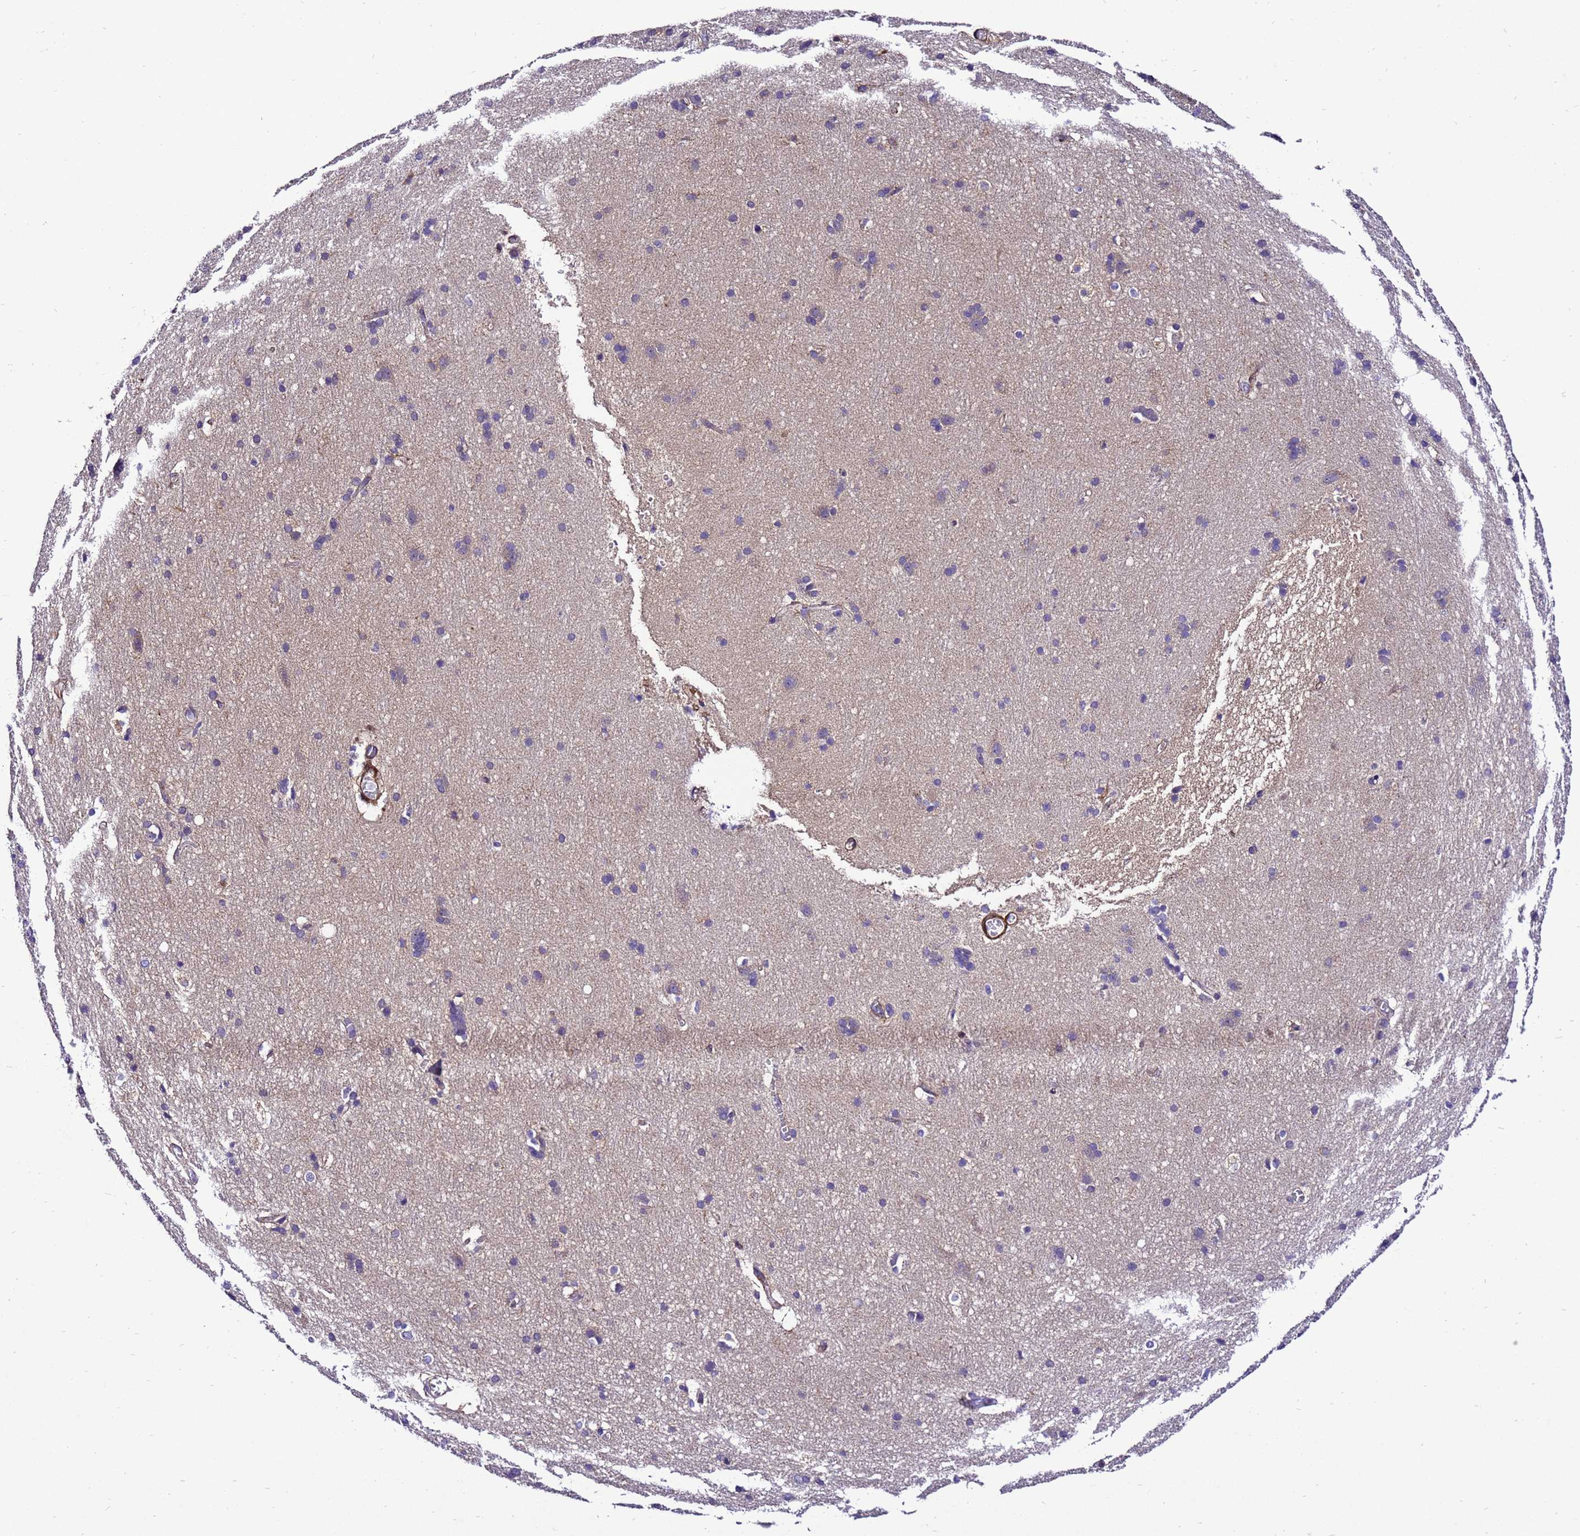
{"staining": {"intensity": "moderate", "quantity": ">75%", "location": "cytoplasmic/membranous"}, "tissue": "cerebral cortex", "cell_type": "Endothelial cells", "image_type": "normal", "snomed": [{"axis": "morphology", "description": "Normal tissue, NOS"}, {"axis": "topography", "description": "Cerebral cortex"}], "caption": "A medium amount of moderate cytoplasmic/membranous staining is identified in about >75% of endothelial cells in normal cerebral cortex.", "gene": "ZNF417", "patient": {"sex": "male", "age": 54}}